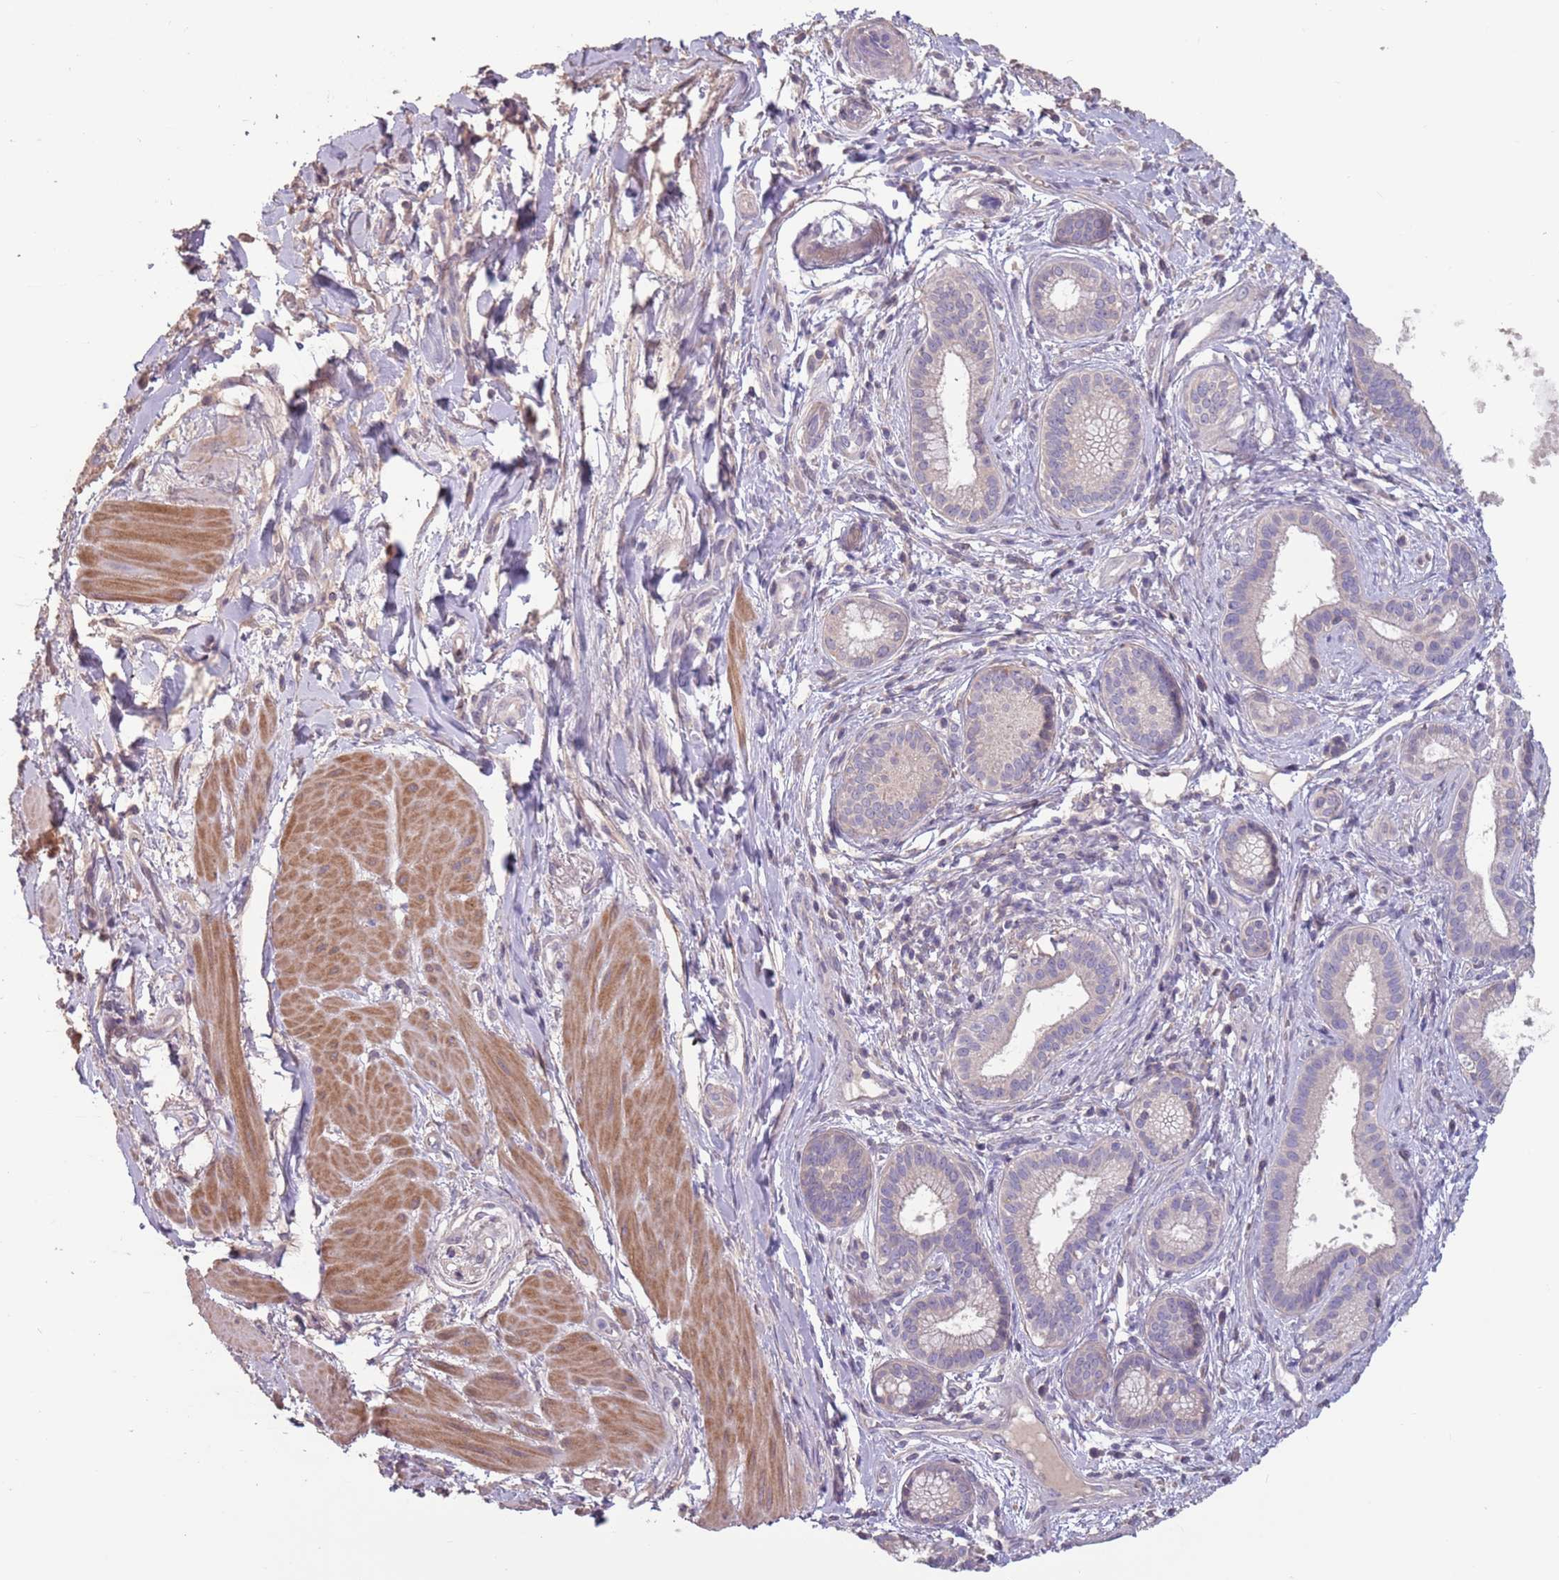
{"staining": {"intensity": "moderate", "quantity": "<25%", "location": "cytoplasmic/membranous"}, "tissue": "pancreatic cancer", "cell_type": "Tumor cells", "image_type": "cancer", "snomed": [{"axis": "morphology", "description": "Adenocarcinoma, NOS"}, {"axis": "topography", "description": "Pancreas"}], "caption": "Protein staining of pancreatic cancer tissue displays moderate cytoplasmic/membranous staining in about <25% of tumor cells. (Brightfield microscopy of DAB IHC at high magnification).", "gene": "MBD3L1", "patient": {"sex": "male", "age": 72}}